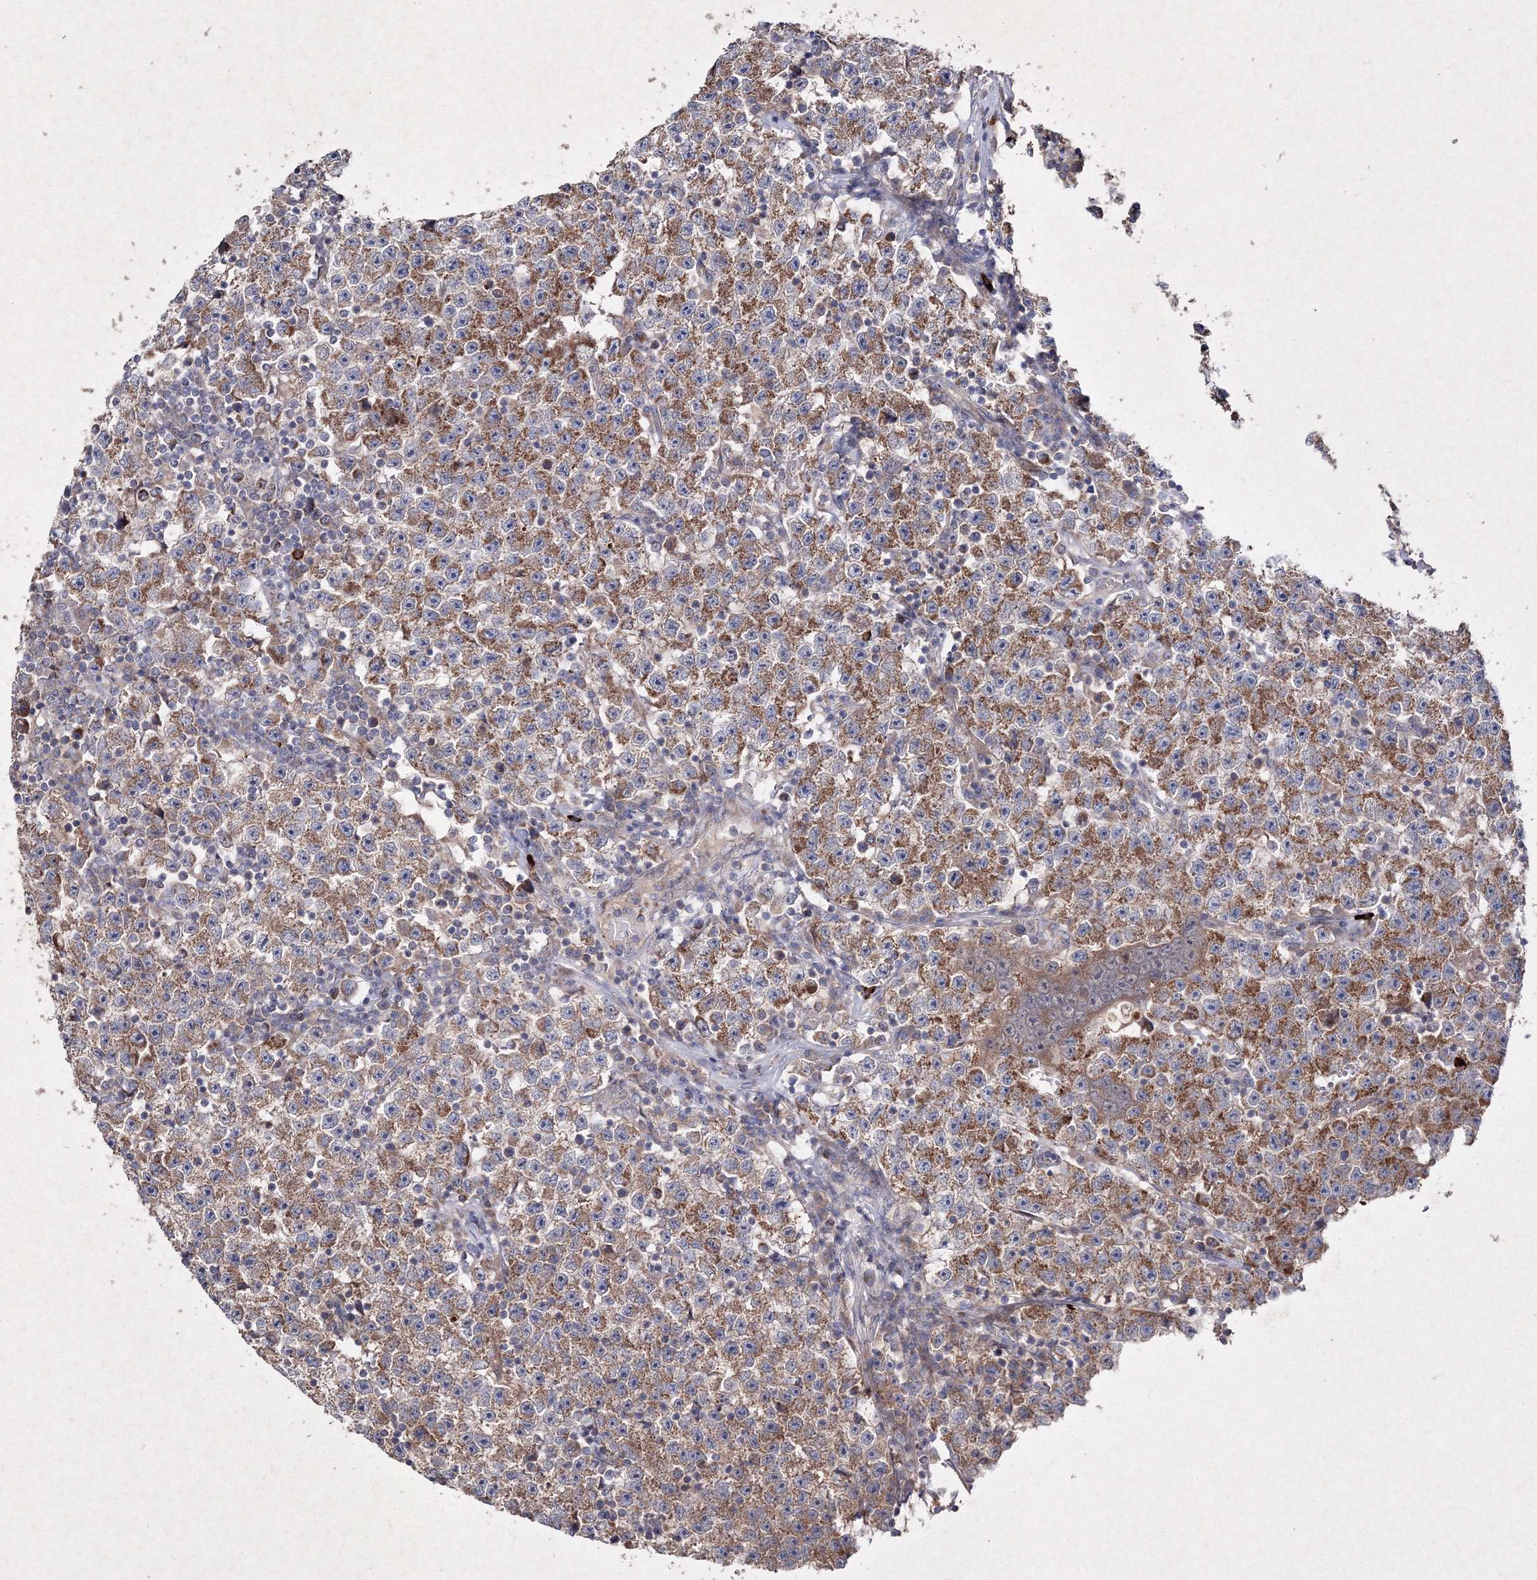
{"staining": {"intensity": "moderate", "quantity": ">75%", "location": "cytoplasmic/membranous"}, "tissue": "testis cancer", "cell_type": "Tumor cells", "image_type": "cancer", "snomed": [{"axis": "morphology", "description": "Seminoma, NOS"}, {"axis": "topography", "description": "Testis"}], "caption": "Seminoma (testis) stained with a protein marker shows moderate staining in tumor cells.", "gene": "GFM1", "patient": {"sex": "male", "age": 22}}